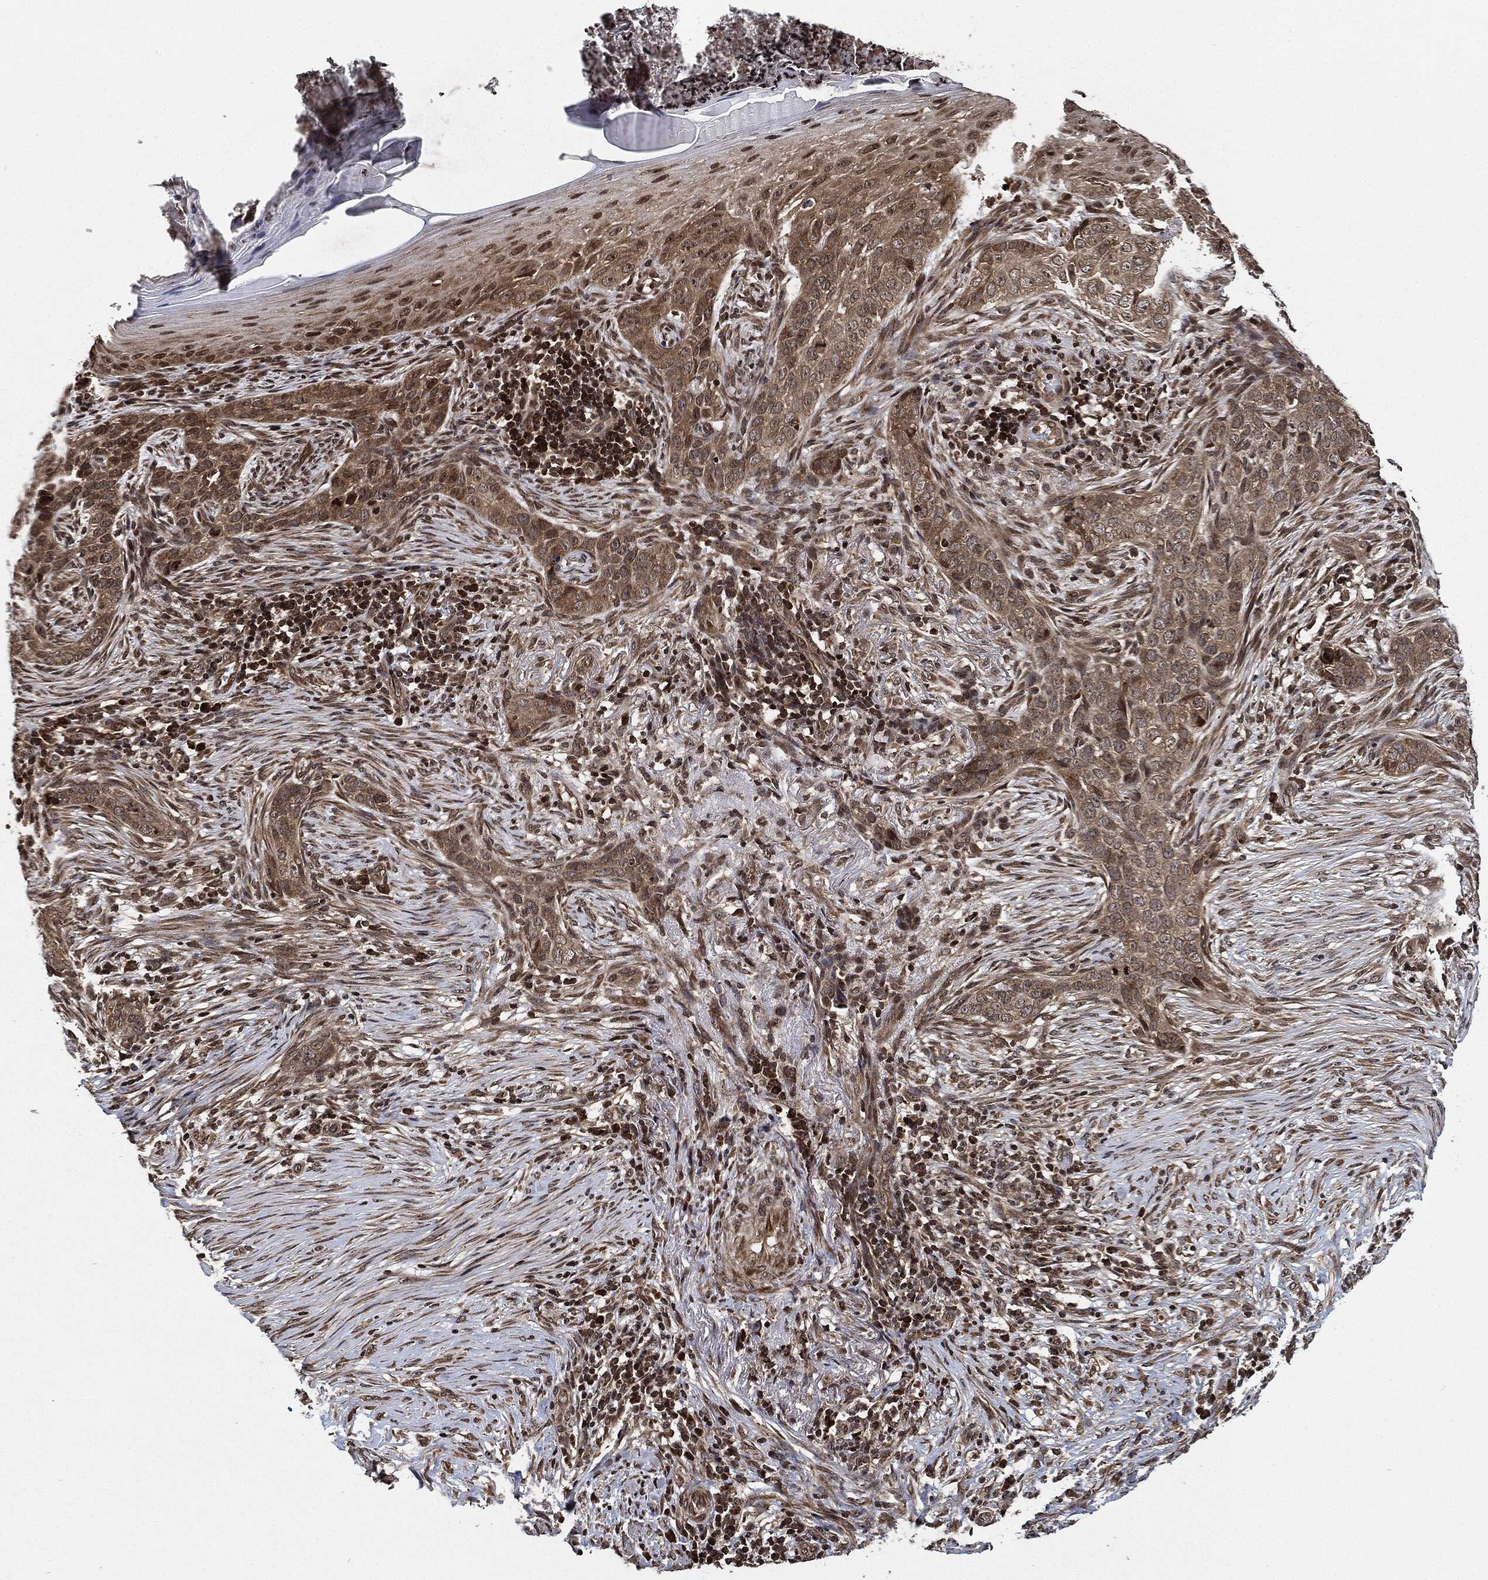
{"staining": {"intensity": "weak", "quantity": "25%-75%", "location": "cytoplasmic/membranous"}, "tissue": "skin cancer", "cell_type": "Tumor cells", "image_type": "cancer", "snomed": [{"axis": "morphology", "description": "Squamous cell carcinoma, NOS"}, {"axis": "topography", "description": "Skin"}], "caption": "Immunohistochemistry (IHC) photomicrograph of neoplastic tissue: human squamous cell carcinoma (skin) stained using IHC exhibits low levels of weak protein expression localized specifically in the cytoplasmic/membranous of tumor cells, appearing as a cytoplasmic/membranous brown color.", "gene": "PDK1", "patient": {"sex": "male", "age": 88}}